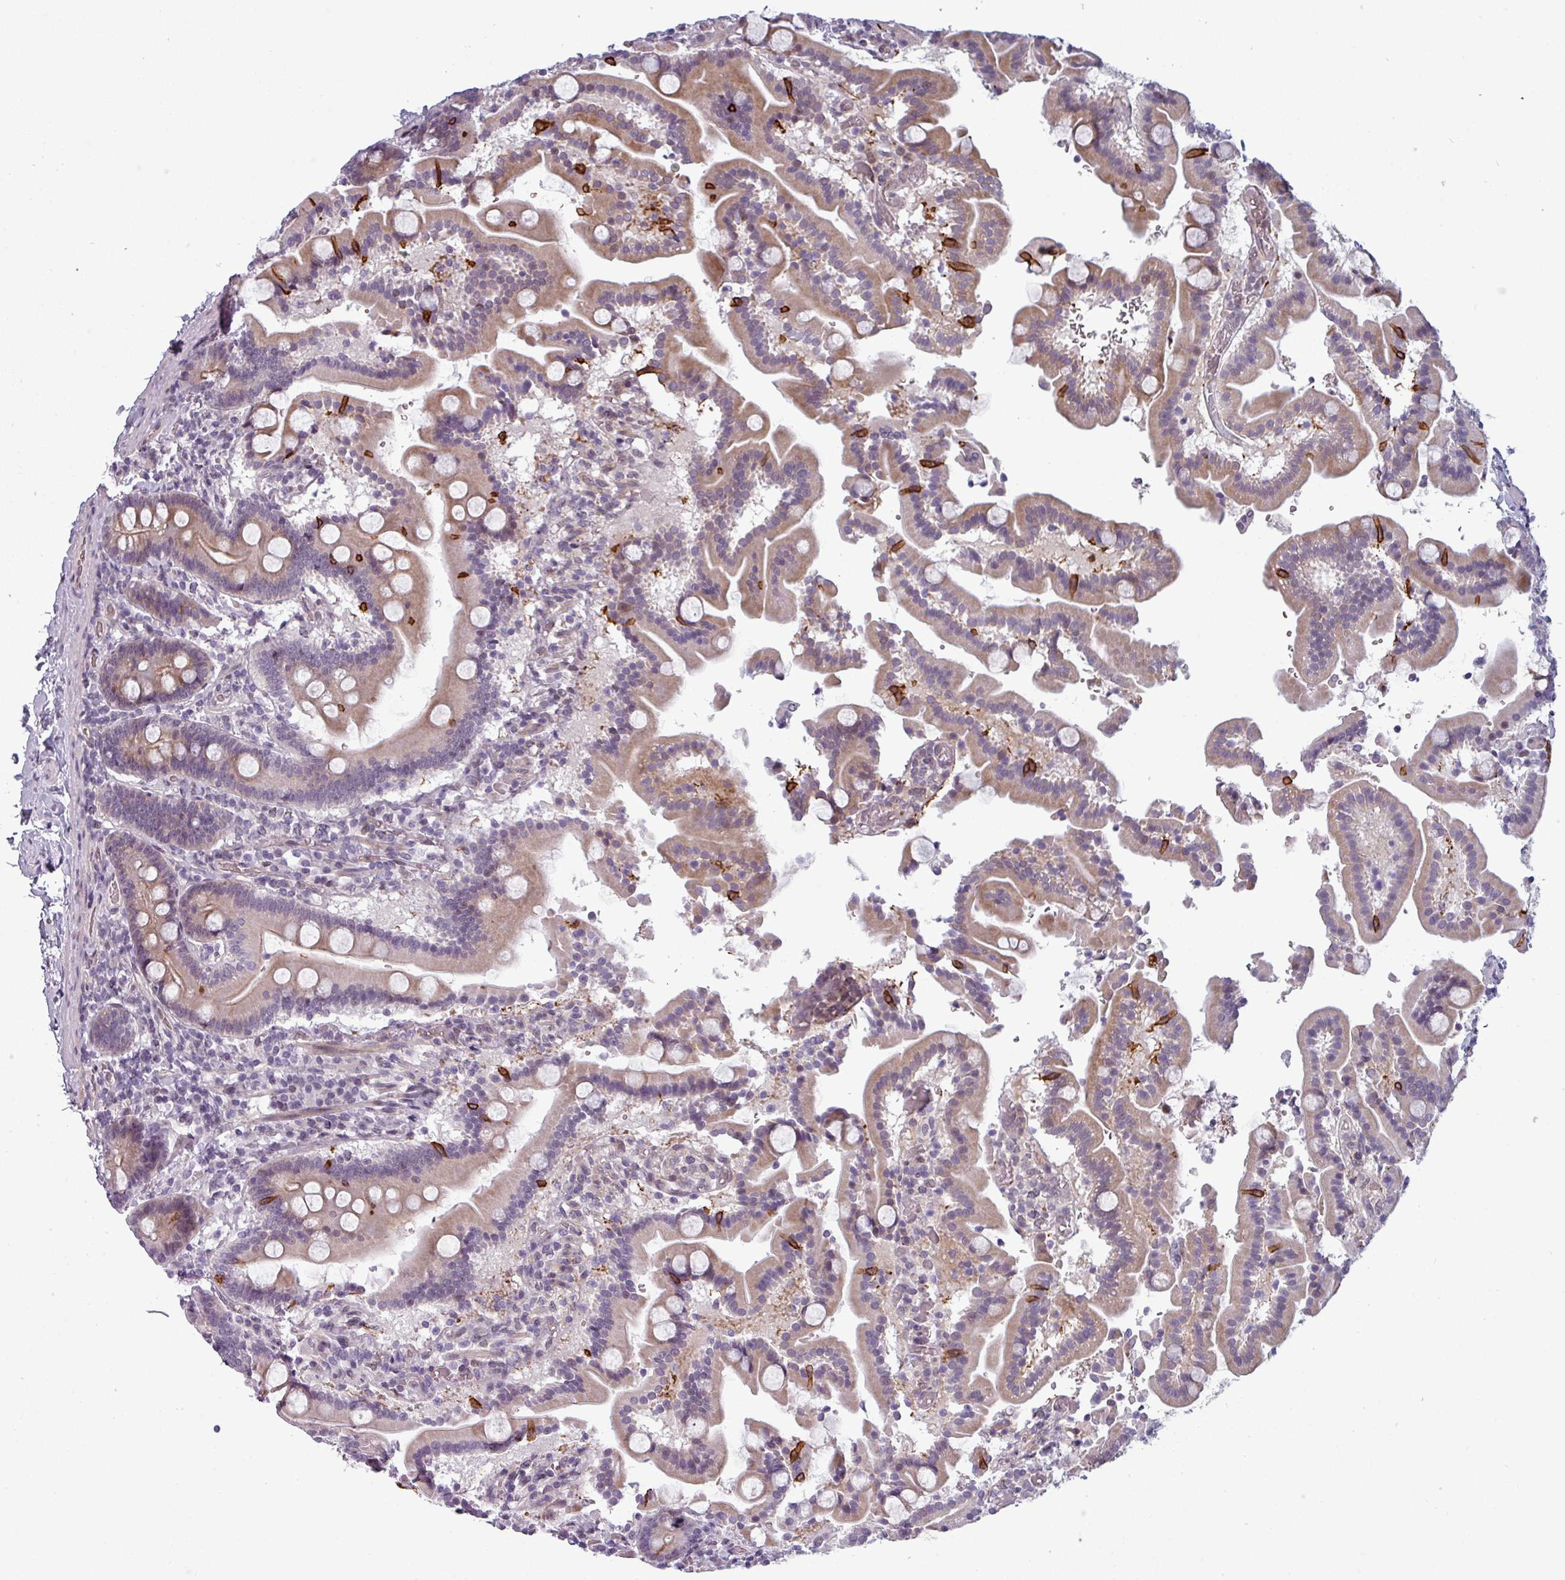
{"staining": {"intensity": "strong", "quantity": "<25%", "location": "cytoplasmic/membranous"}, "tissue": "duodenum", "cell_type": "Glandular cells", "image_type": "normal", "snomed": [{"axis": "morphology", "description": "Normal tissue, NOS"}, {"axis": "topography", "description": "Duodenum"}], "caption": "The image demonstrates a brown stain indicating the presence of a protein in the cytoplasmic/membranous of glandular cells in duodenum.", "gene": "PRAMEF12", "patient": {"sex": "male", "age": 55}}